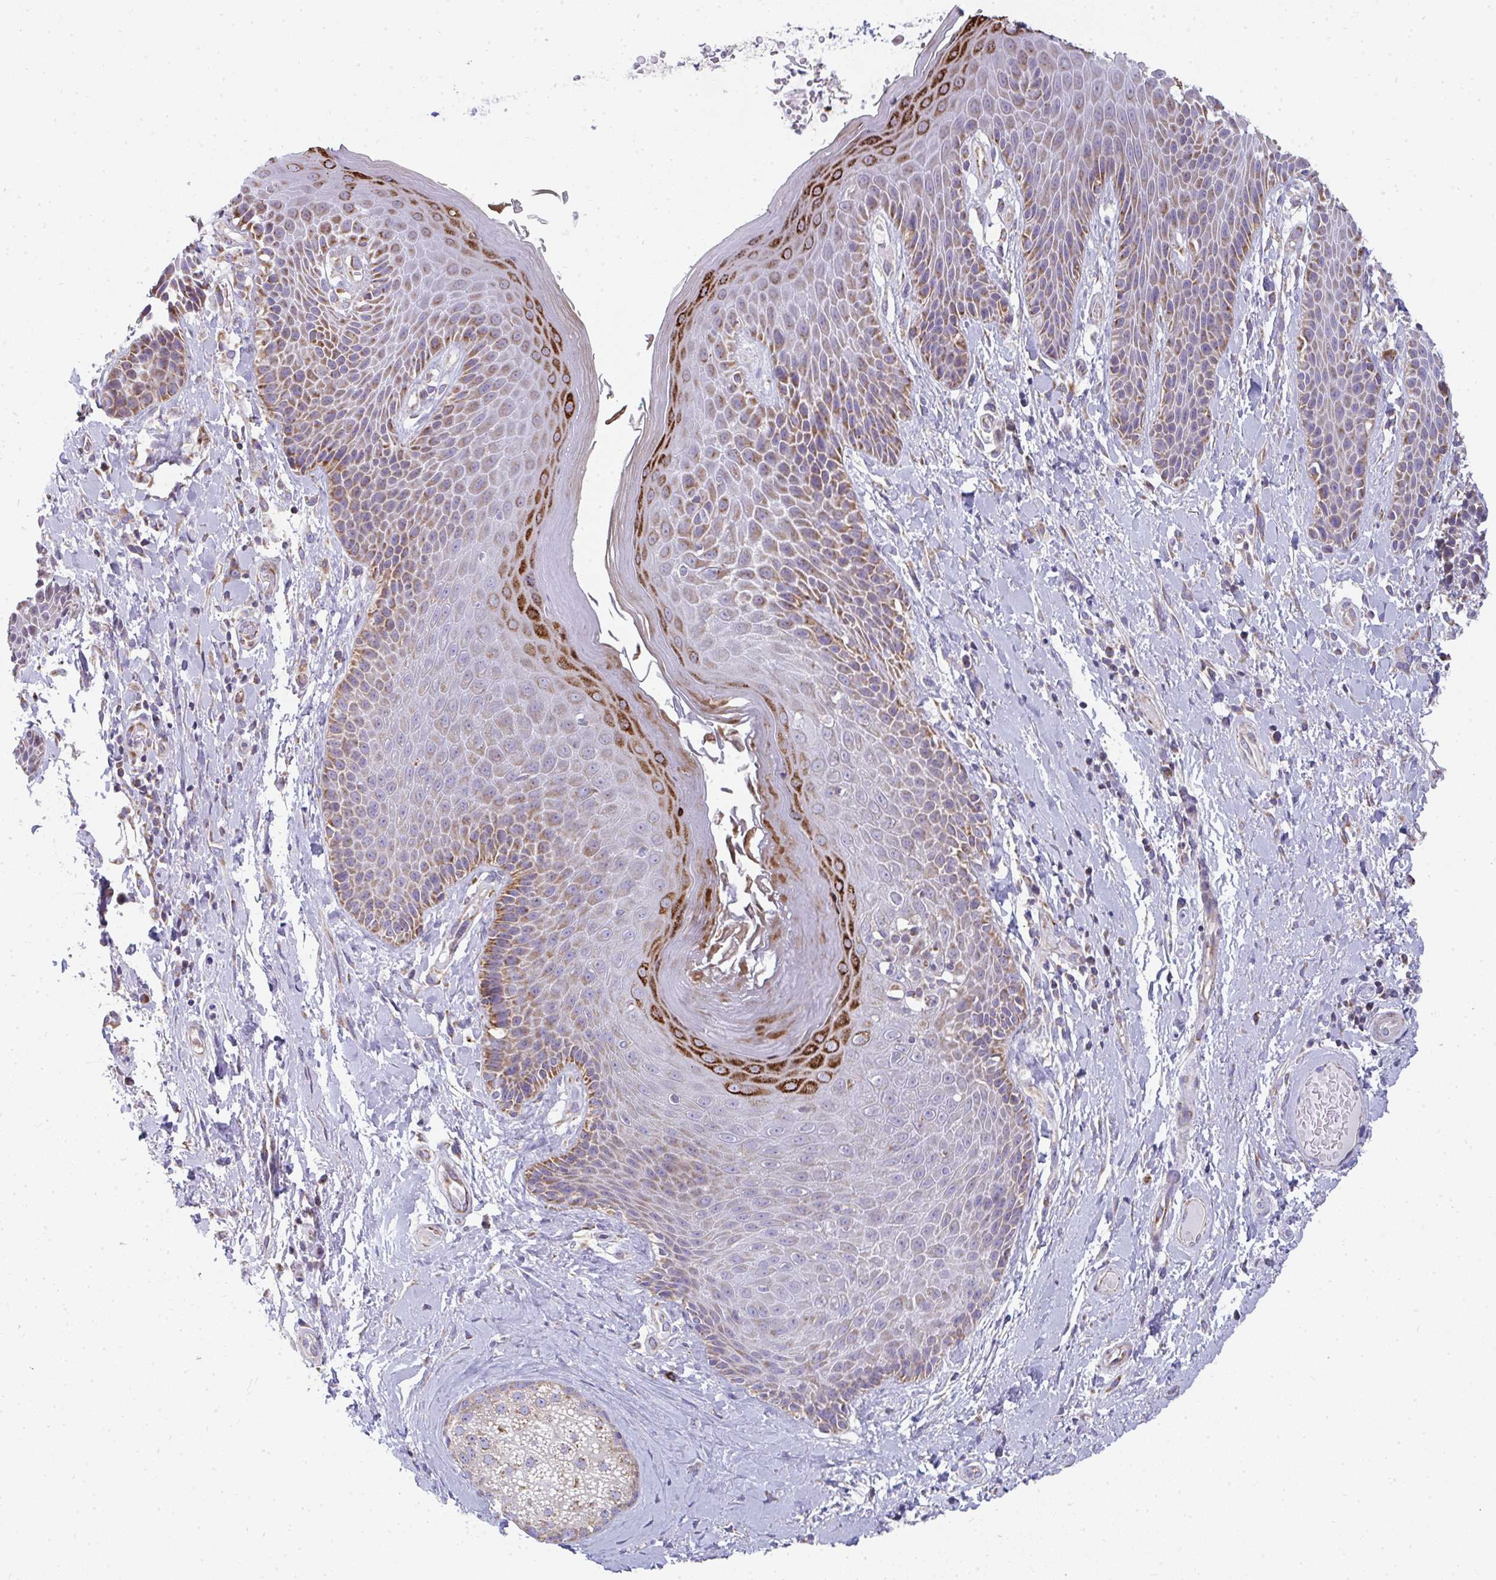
{"staining": {"intensity": "moderate", "quantity": "25%-75%", "location": "cytoplasmic/membranous"}, "tissue": "skin", "cell_type": "Epidermal cells", "image_type": "normal", "snomed": [{"axis": "morphology", "description": "Normal tissue, NOS"}, {"axis": "topography", "description": "Anal"}, {"axis": "topography", "description": "Peripheral nerve tissue"}], "caption": "IHC micrograph of benign skin: human skin stained using IHC shows medium levels of moderate protein expression localized specifically in the cytoplasmic/membranous of epidermal cells, appearing as a cytoplasmic/membranous brown color.", "gene": "FAHD1", "patient": {"sex": "male", "age": 51}}